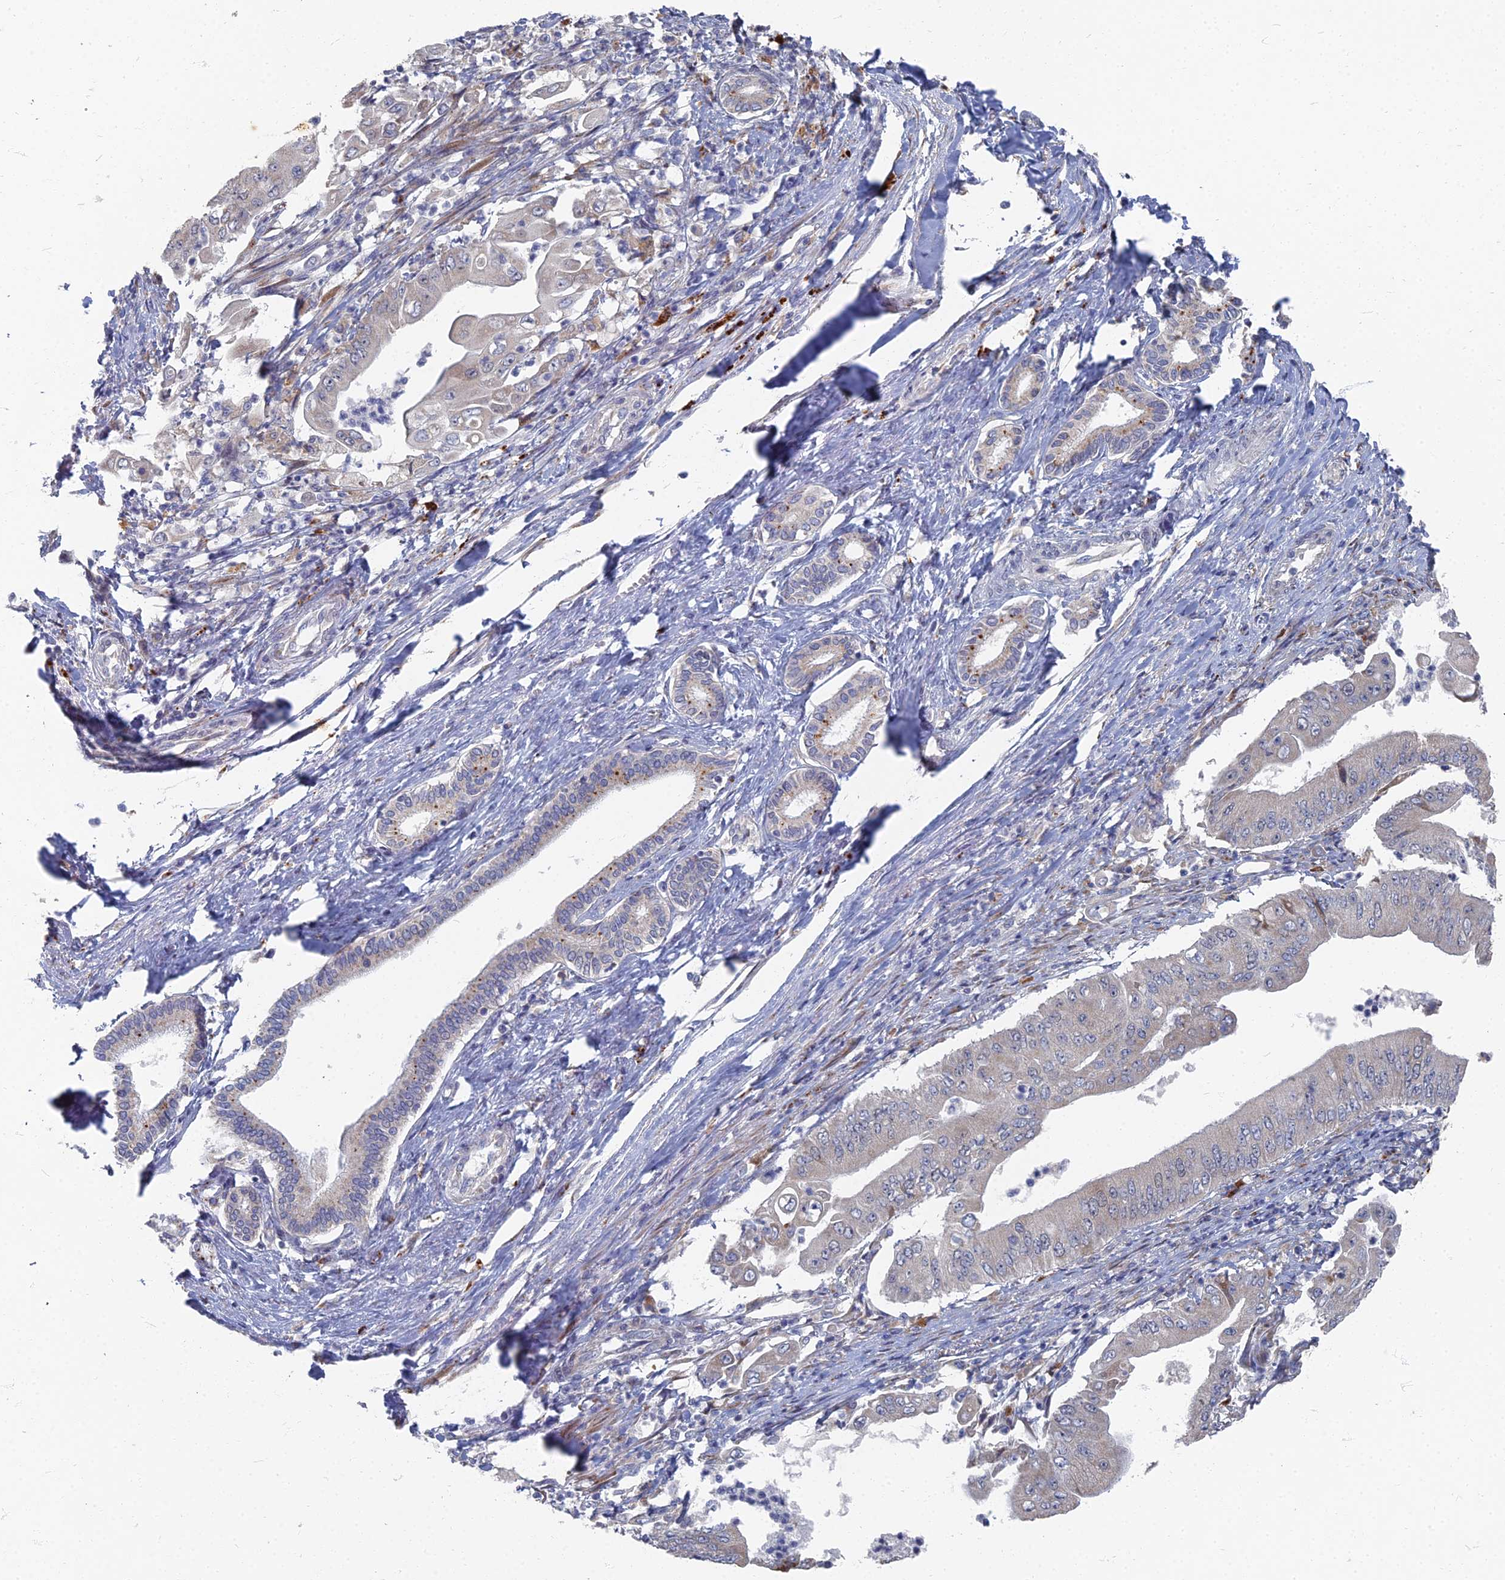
{"staining": {"intensity": "moderate", "quantity": "<25%", "location": "cytoplasmic/membranous"}, "tissue": "pancreatic cancer", "cell_type": "Tumor cells", "image_type": "cancer", "snomed": [{"axis": "morphology", "description": "Adenocarcinoma, NOS"}, {"axis": "topography", "description": "Pancreas"}], "caption": "Immunohistochemical staining of pancreatic cancer (adenocarcinoma) exhibits low levels of moderate cytoplasmic/membranous protein expression in approximately <25% of tumor cells.", "gene": "TMEM128", "patient": {"sex": "female", "age": 77}}